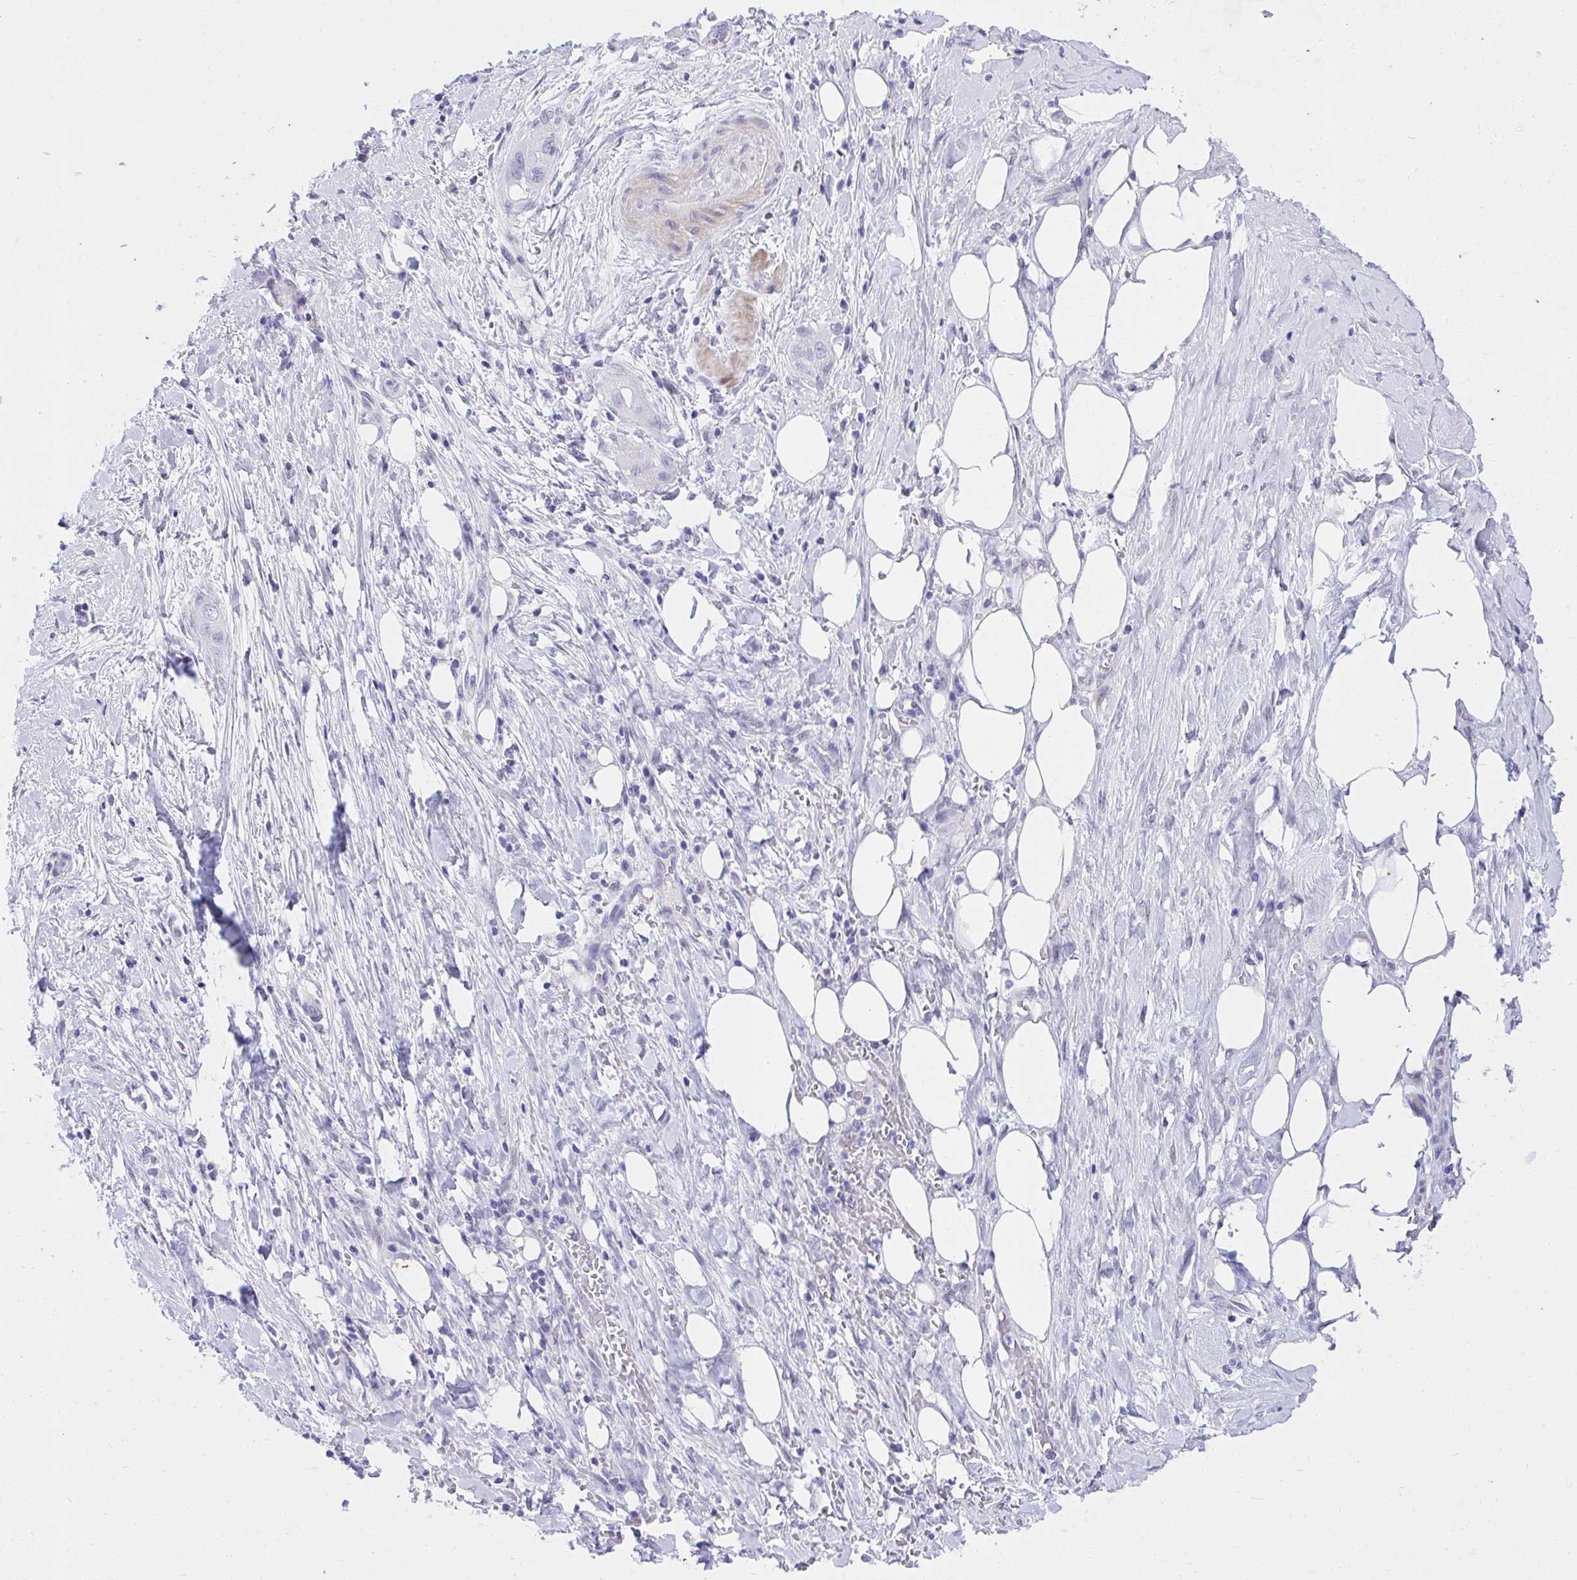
{"staining": {"intensity": "negative", "quantity": "none", "location": "none"}, "tissue": "pancreatic cancer", "cell_type": "Tumor cells", "image_type": "cancer", "snomed": [{"axis": "morphology", "description": "Adenocarcinoma, NOS"}, {"axis": "topography", "description": "Pancreas"}], "caption": "Protein analysis of pancreatic cancer exhibits no significant positivity in tumor cells. (DAB (3,3'-diaminobenzidine) IHC, high magnification).", "gene": "KLK1", "patient": {"sex": "male", "age": 44}}